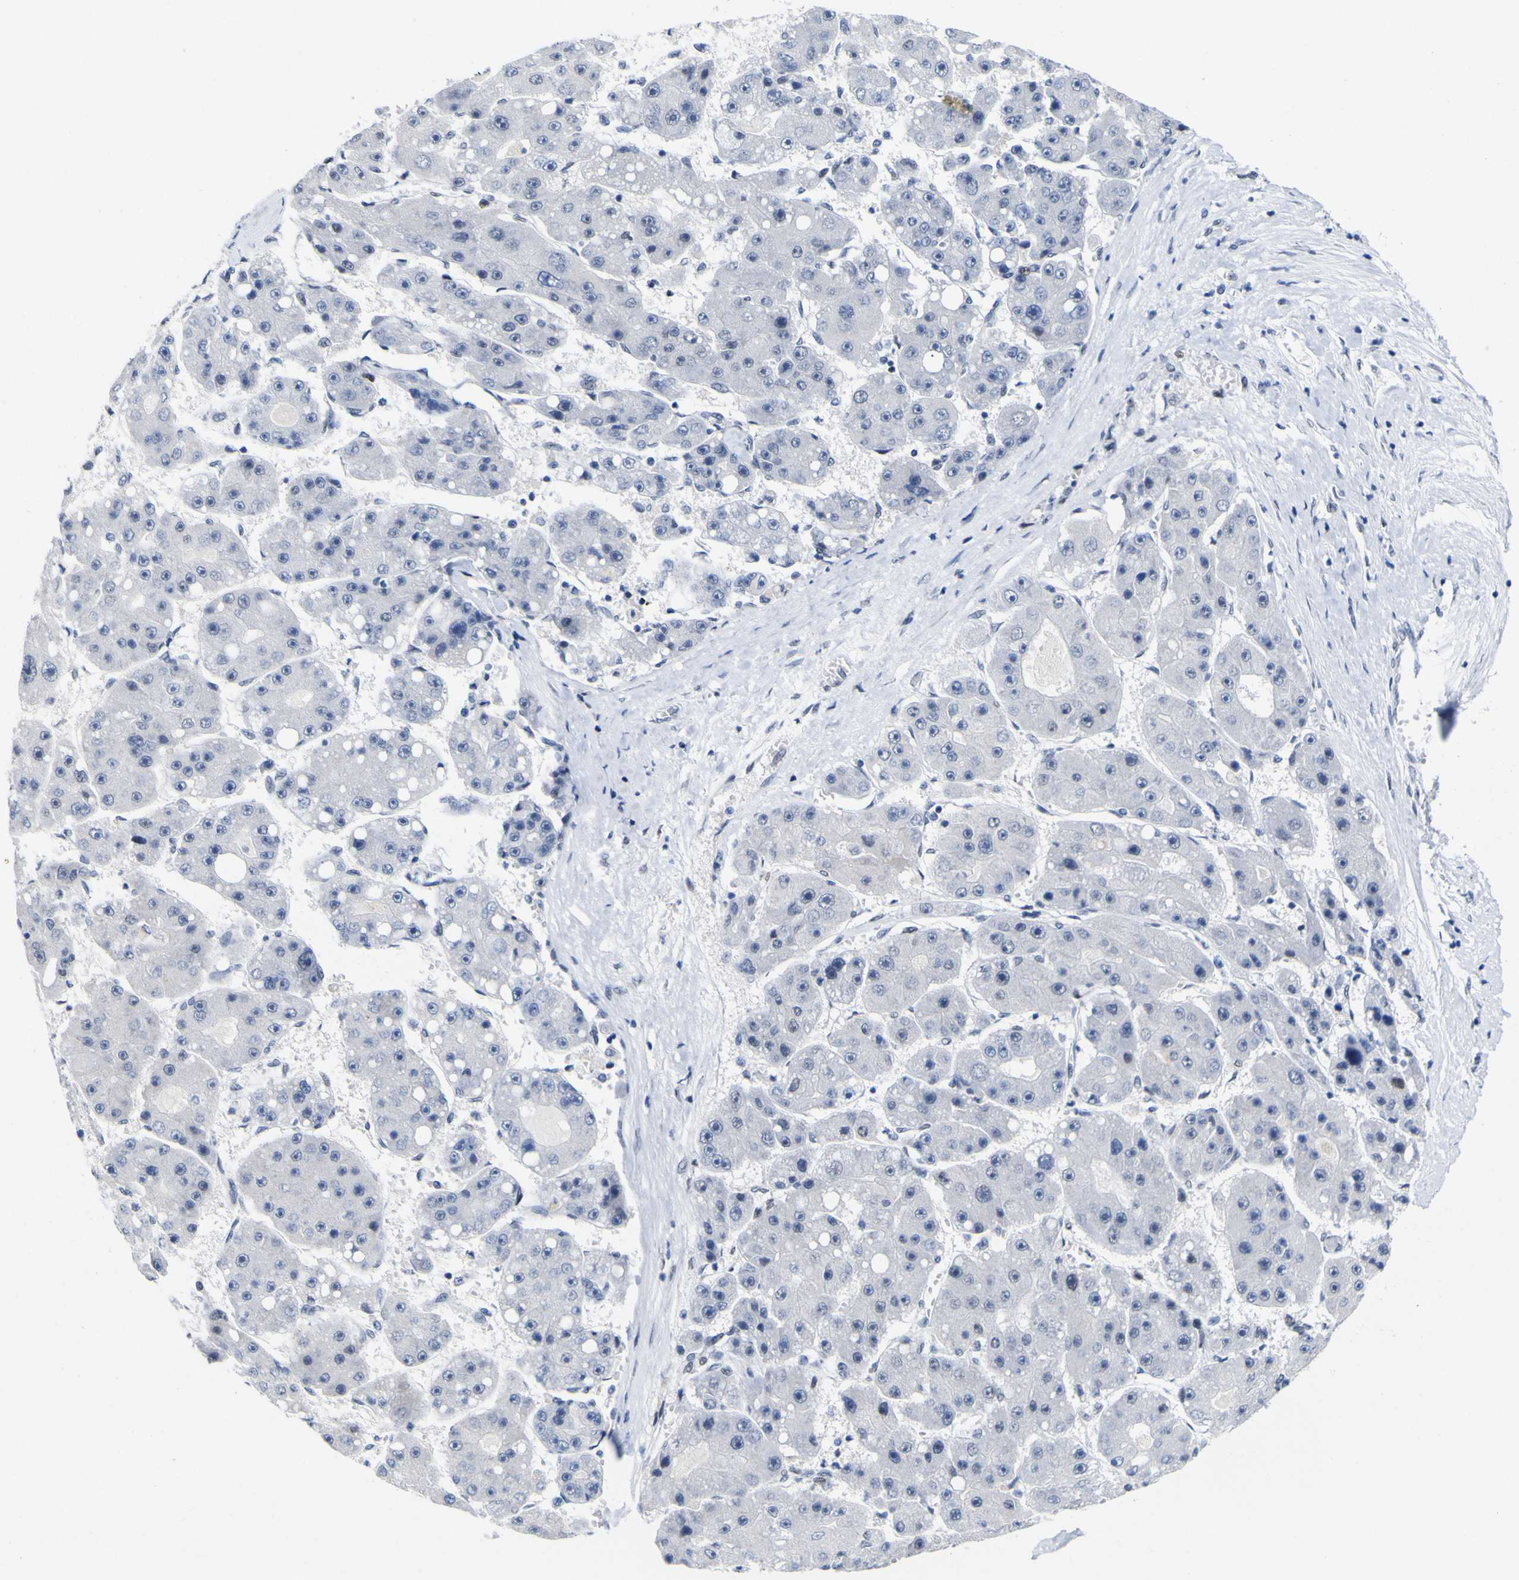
{"staining": {"intensity": "negative", "quantity": "none", "location": "none"}, "tissue": "liver cancer", "cell_type": "Tumor cells", "image_type": "cancer", "snomed": [{"axis": "morphology", "description": "Carcinoma, Hepatocellular, NOS"}, {"axis": "topography", "description": "Liver"}], "caption": "Human liver cancer stained for a protein using IHC shows no positivity in tumor cells.", "gene": "MBD3", "patient": {"sex": "female", "age": 61}}